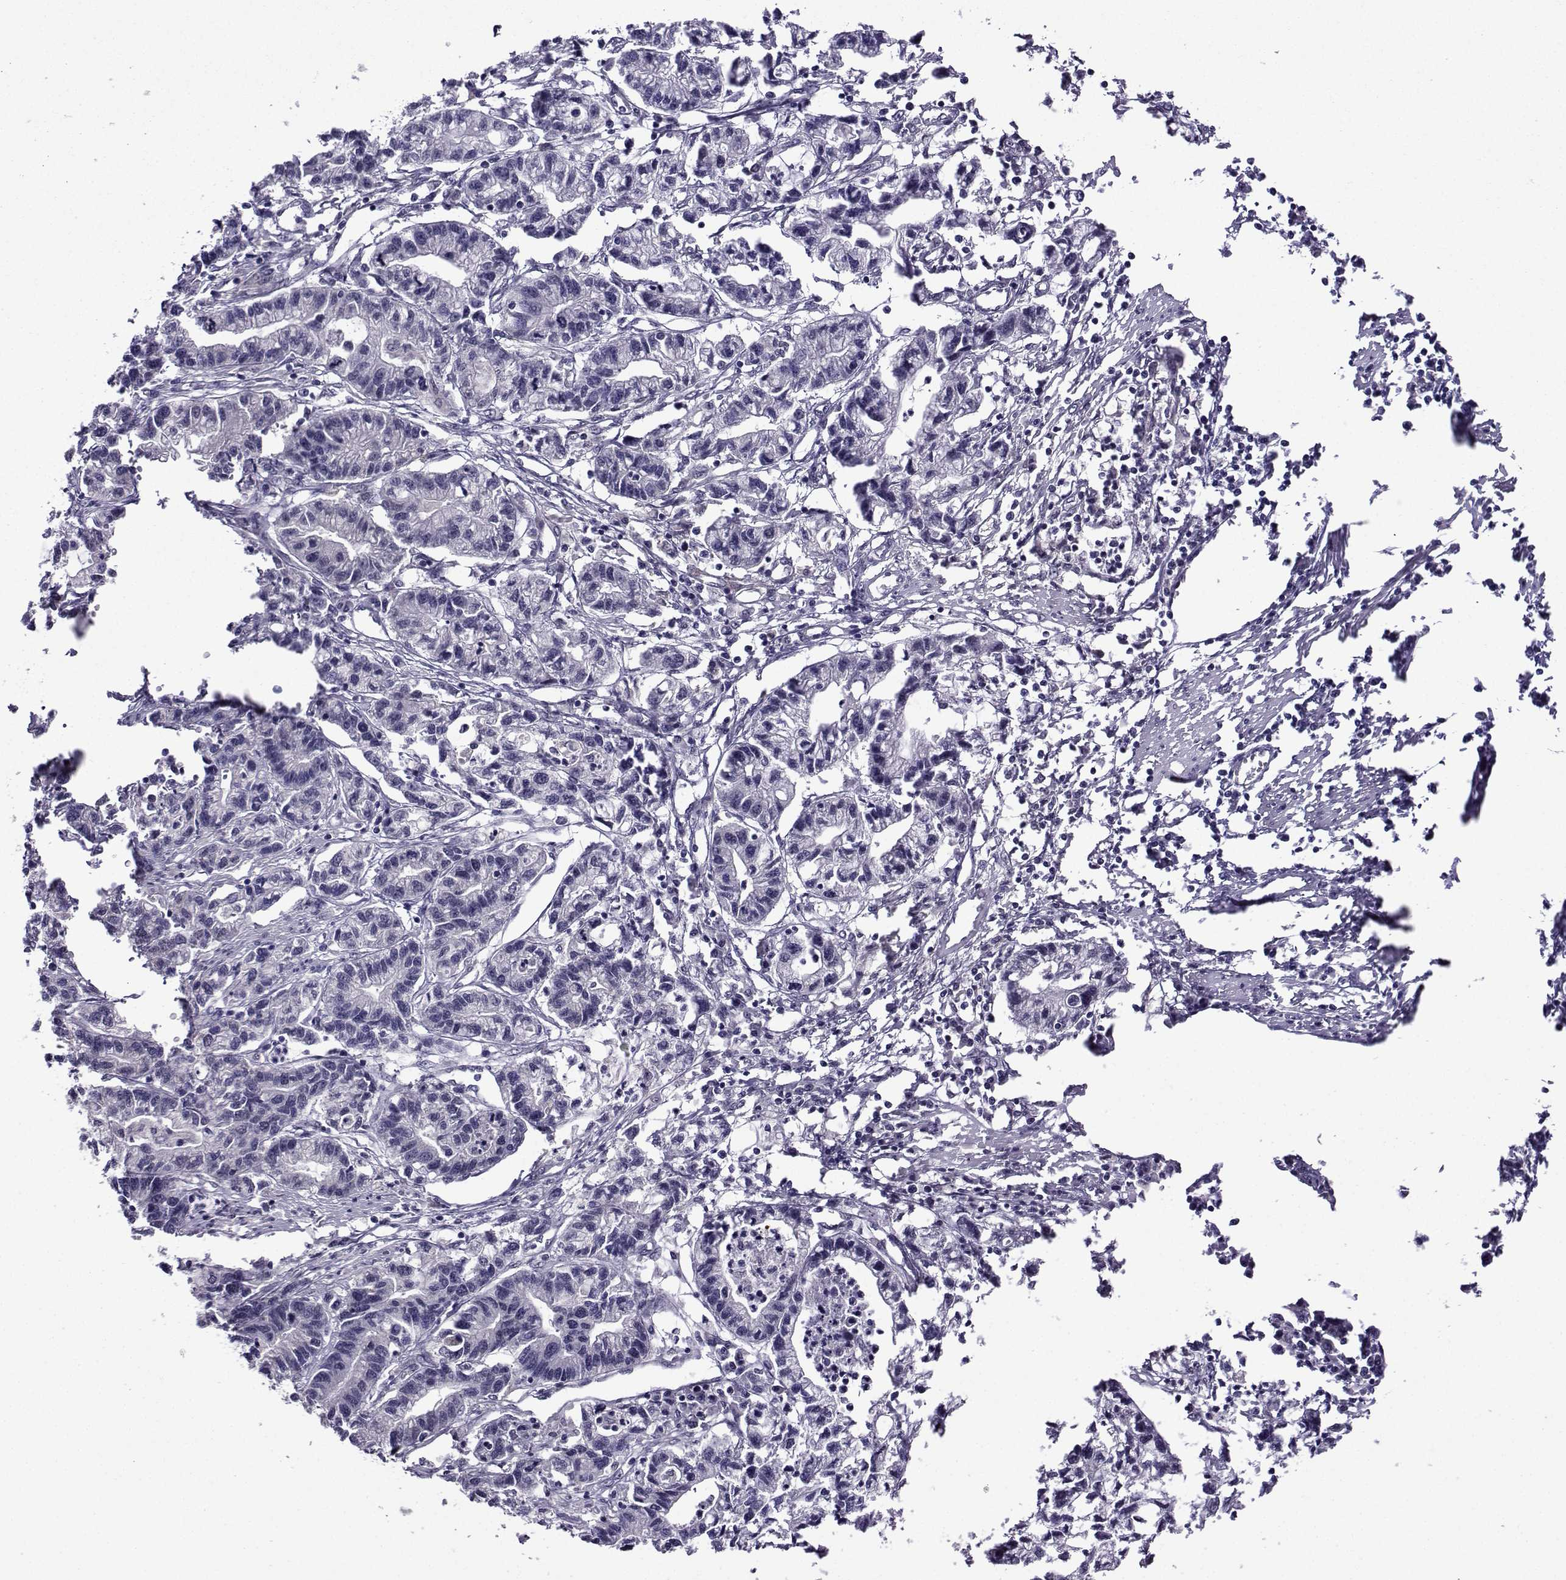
{"staining": {"intensity": "negative", "quantity": "none", "location": "none"}, "tissue": "stomach cancer", "cell_type": "Tumor cells", "image_type": "cancer", "snomed": [{"axis": "morphology", "description": "Adenocarcinoma, NOS"}, {"axis": "topography", "description": "Stomach"}], "caption": "Immunohistochemistry (IHC) photomicrograph of stomach cancer stained for a protein (brown), which displays no expression in tumor cells.", "gene": "DDX20", "patient": {"sex": "male", "age": 83}}